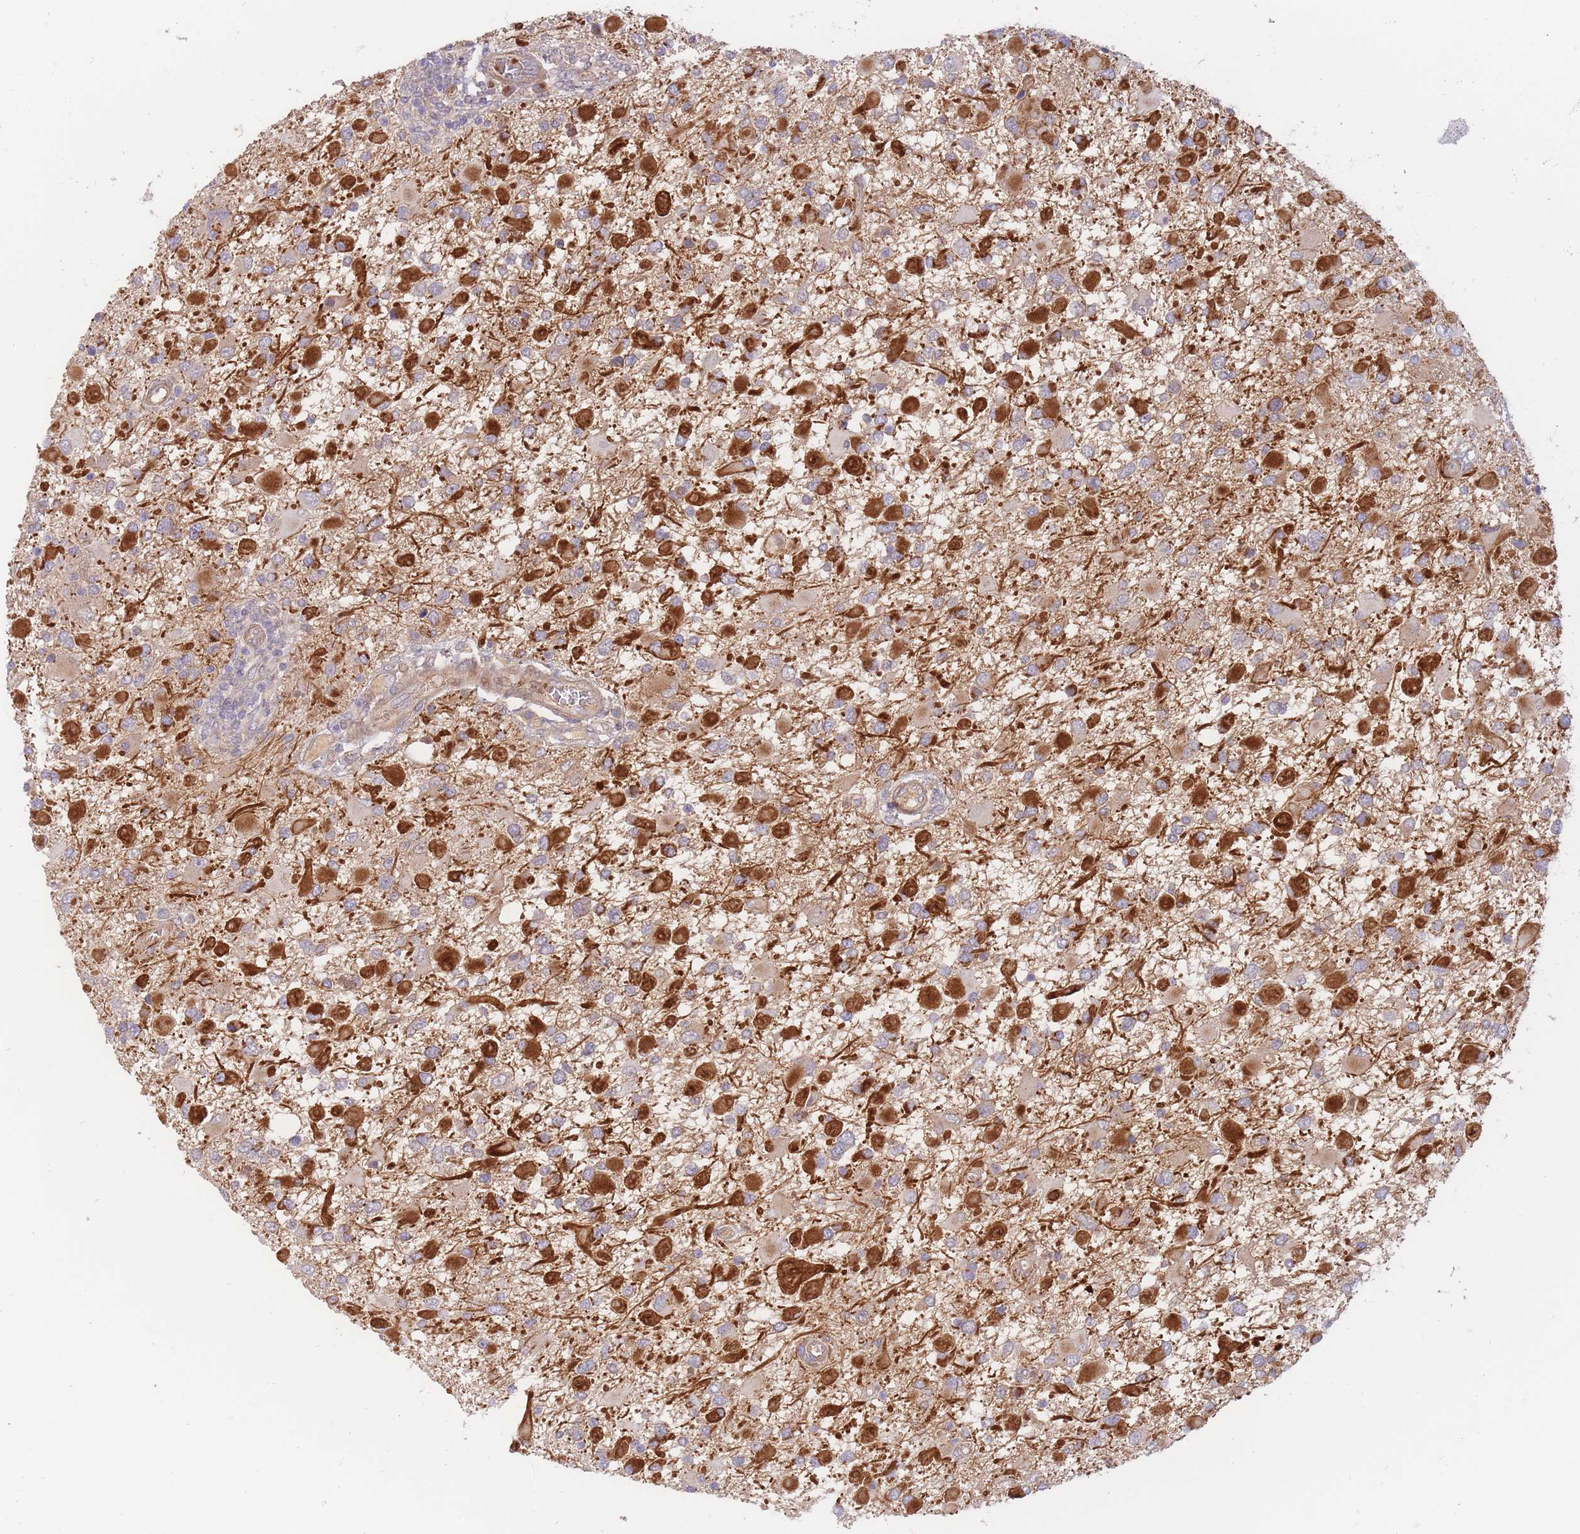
{"staining": {"intensity": "strong", "quantity": "25%-75%", "location": "cytoplasmic/membranous"}, "tissue": "glioma", "cell_type": "Tumor cells", "image_type": "cancer", "snomed": [{"axis": "morphology", "description": "Glioma, malignant, High grade"}, {"axis": "topography", "description": "Brain"}], "caption": "Immunohistochemistry micrograph of malignant glioma (high-grade) stained for a protein (brown), which shows high levels of strong cytoplasmic/membranous staining in approximately 25%-75% of tumor cells.", "gene": "APOL4", "patient": {"sex": "male", "age": 53}}